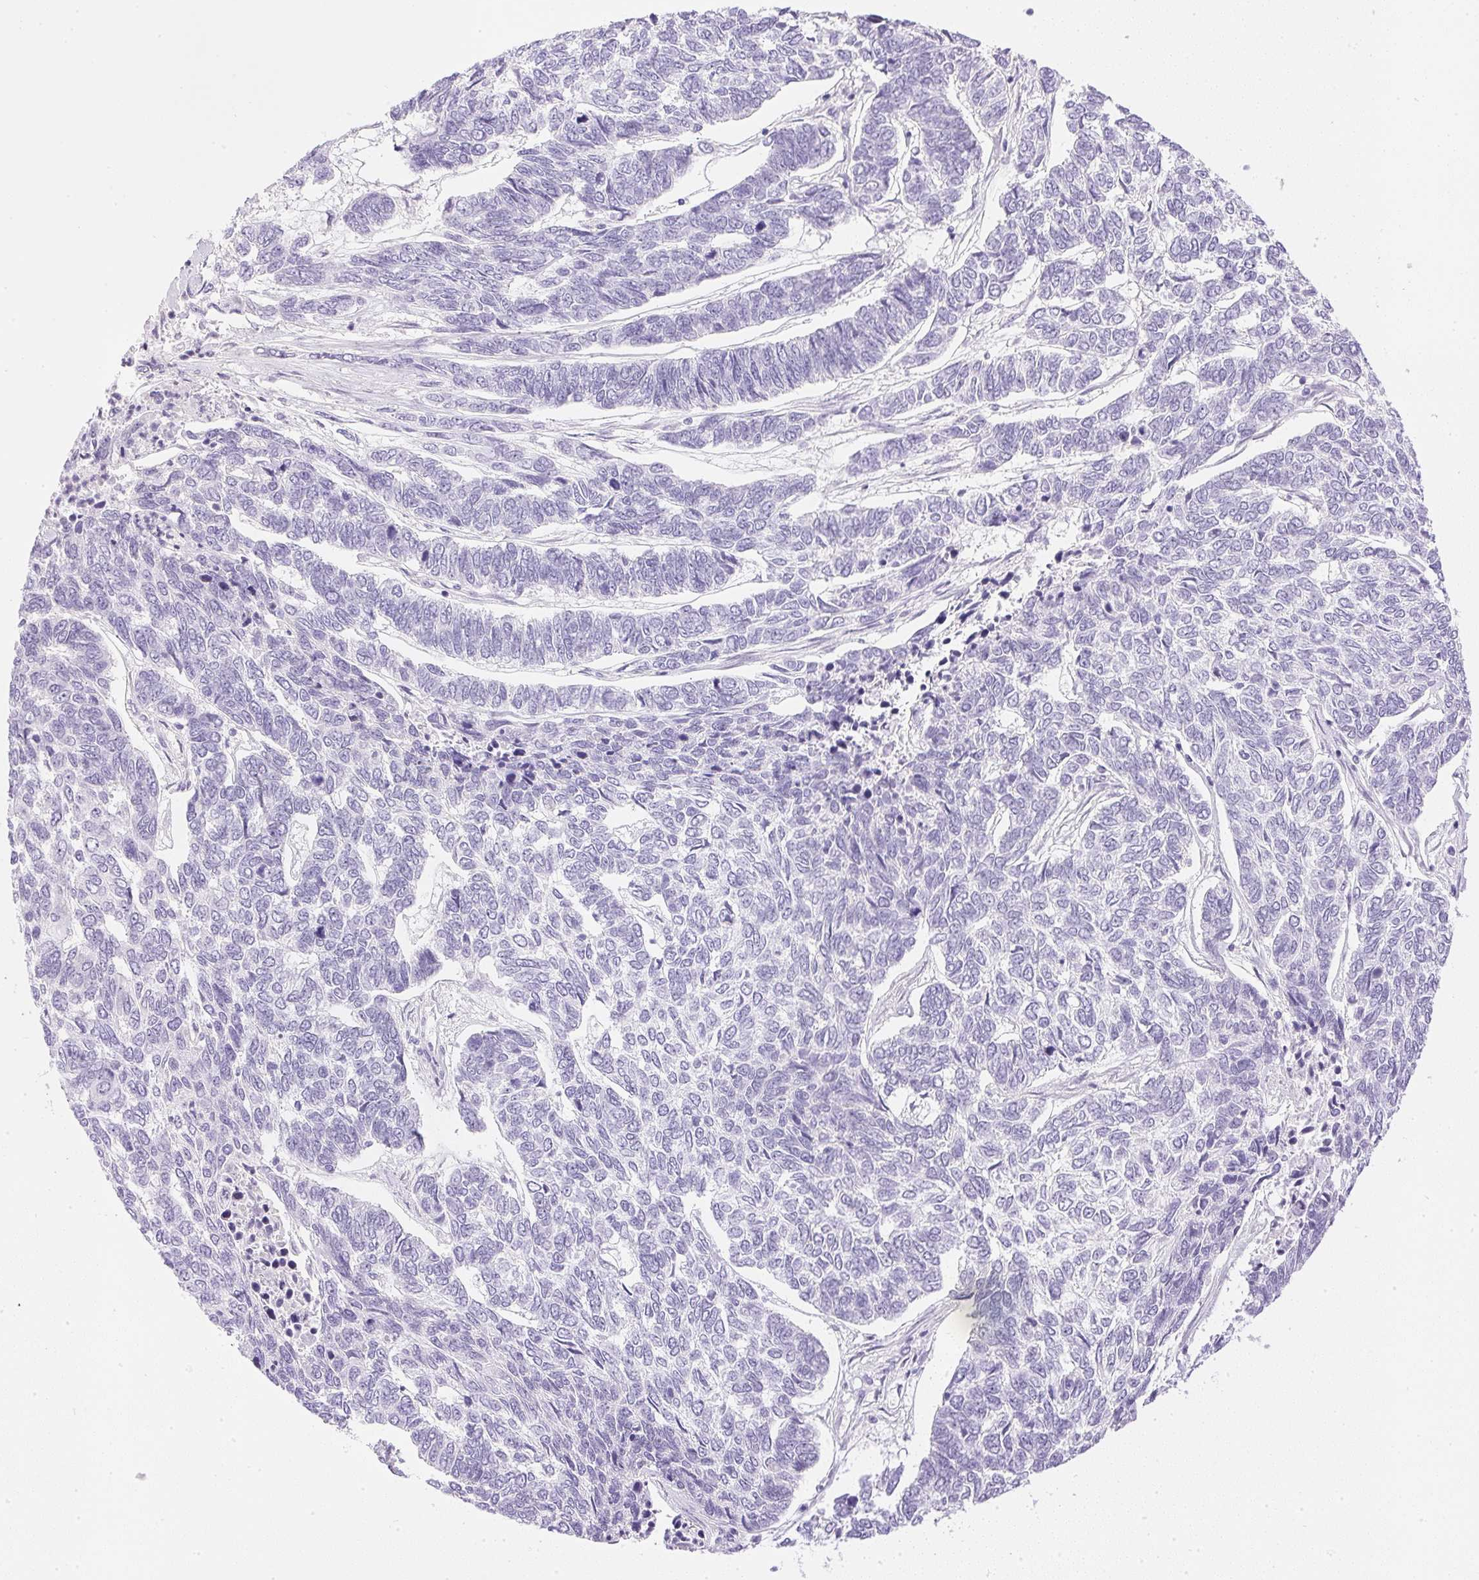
{"staining": {"intensity": "negative", "quantity": "none", "location": "none"}, "tissue": "skin cancer", "cell_type": "Tumor cells", "image_type": "cancer", "snomed": [{"axis": "morphology", "description": "Basal cell carcinoma"}, {"axis": "topography", "description": "Skin"}], "caption": "Tumor cells show no significant expression in skin basal cell carcinoma.", "gene": "CPB1", "patient": {"sex": "female", "age": 65}}